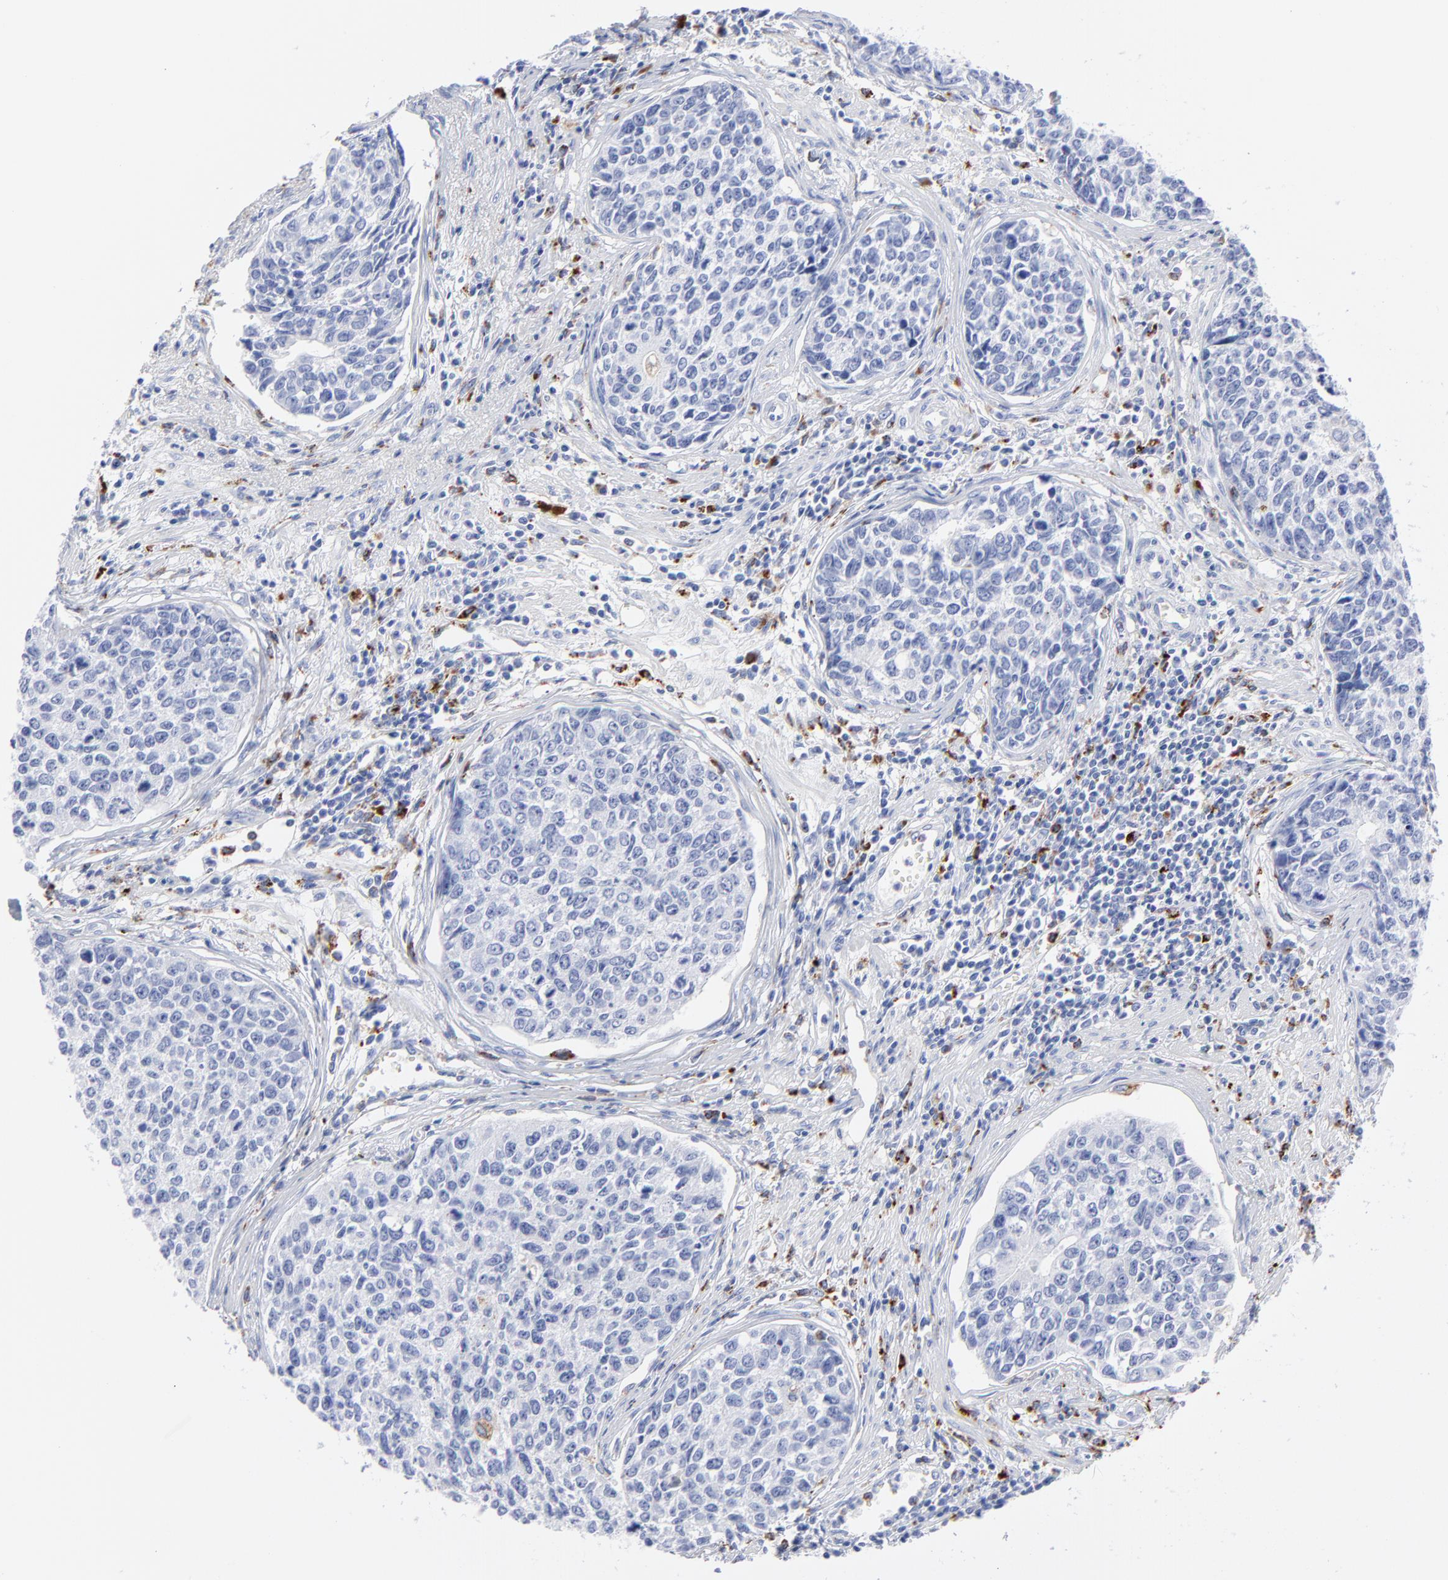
{"staining": {"intensity": "negative", "quantity": "none", "location": "none"}, "tissue": "urothelial cancer", "cell_type": "Tumor cells", "image_type": "cancer", "snomed": [{"axis": "morphology", "description": "Urothelial carcinoma, High grade"}, {"axis": "topography", "description": "Urinary bladder"}], "caption": "This image is of urothelial cancer stained with IHC to label a protein in brown with the nuclei are counter-stained blue. There is no positivity in tumor cells.", "gene": "CPVL", "patient": {"sex": "male", "age": 81}}